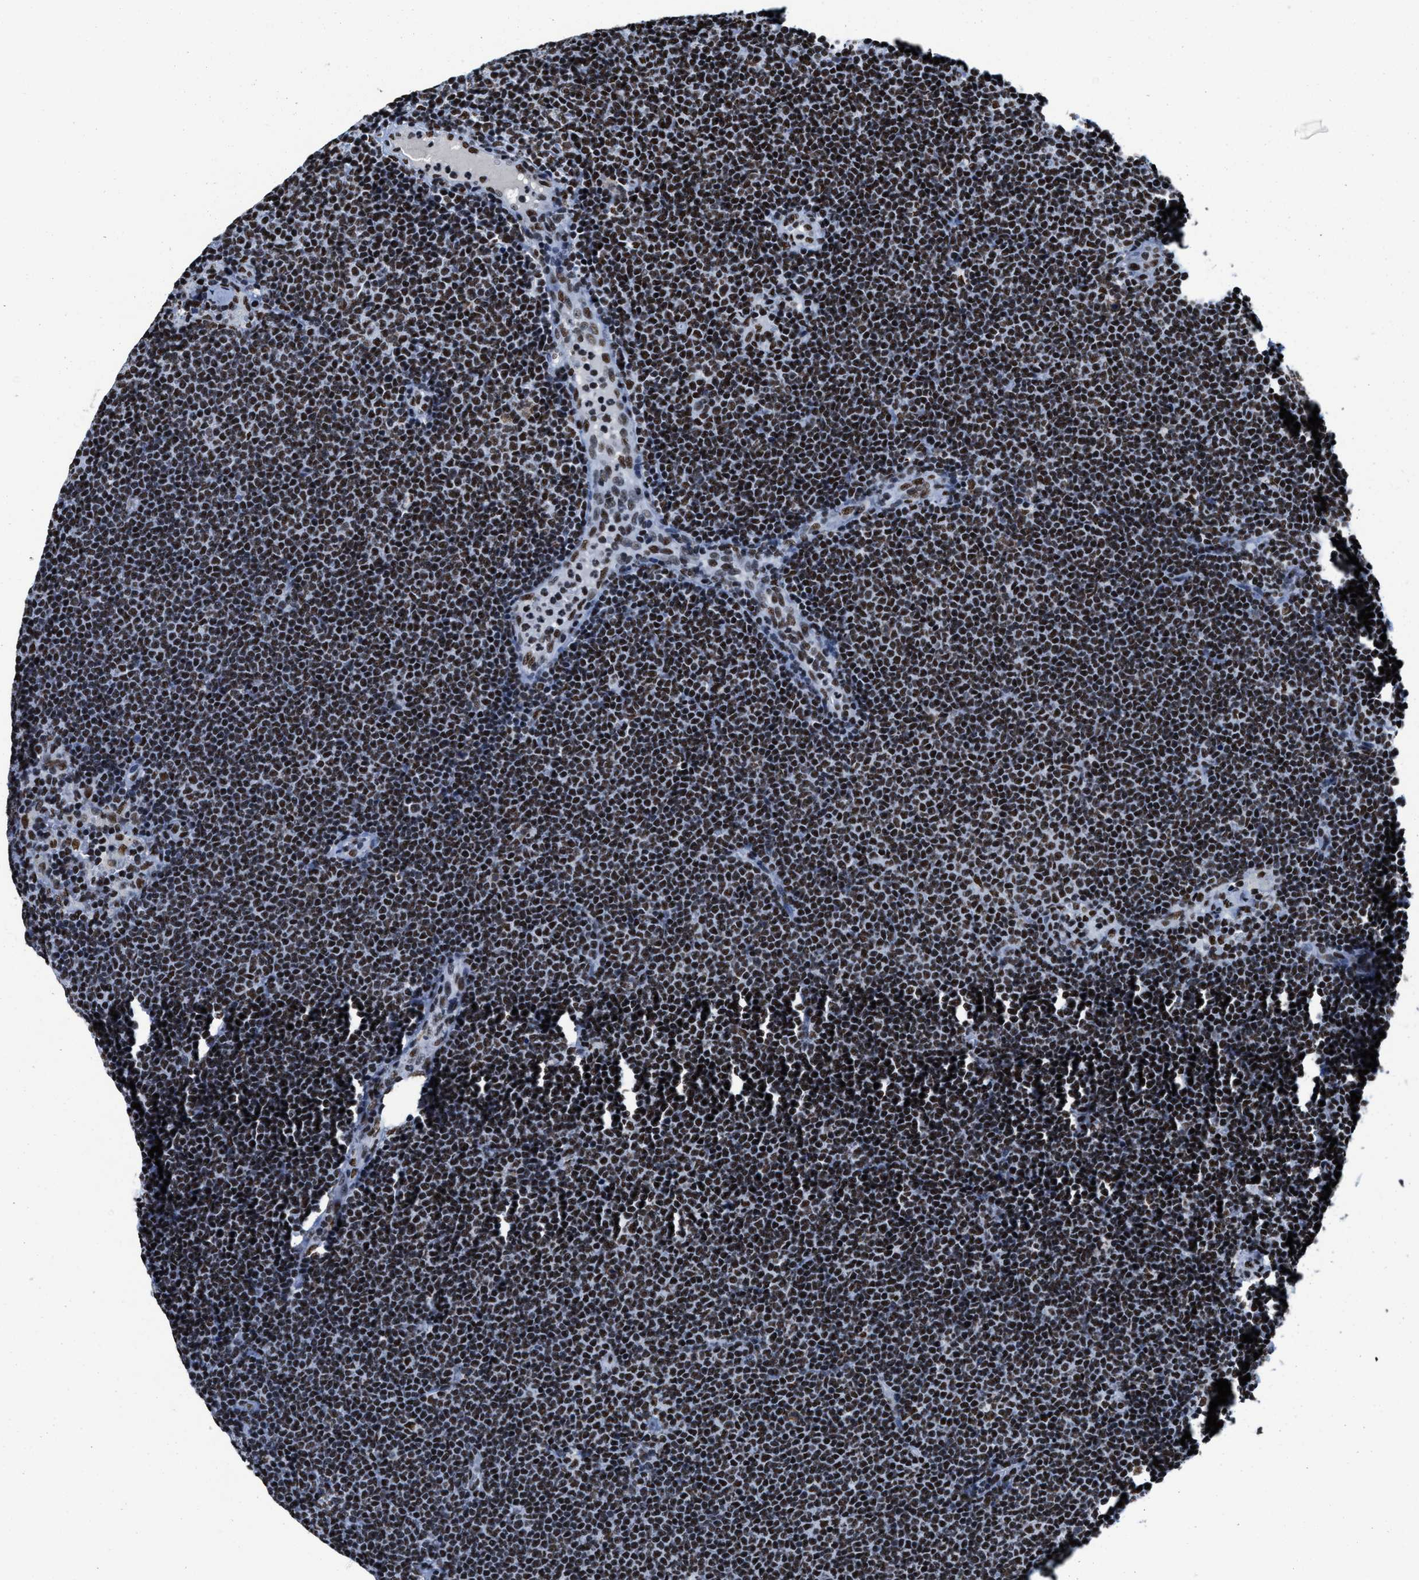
{"staining": {"intensity": "strong", "quantity": ">75%", "location": "nuclear"}, "tissue": "lymphoma", "cell_type": "Tumor cells", "image_type": "cancer", "snomed": [{"axis": "morphology", "description": "Malignant lymphoma, non-Hodgkin's type, Low grade"}, {"axis": "topography", "description": "Lymph node"}], "caption": "A brown stain shows strong nuclear positivity of a protein in lymphoma tumor cells.", "gene": "SMARCC2", "patient": {"sex": "female", "age": 53}}